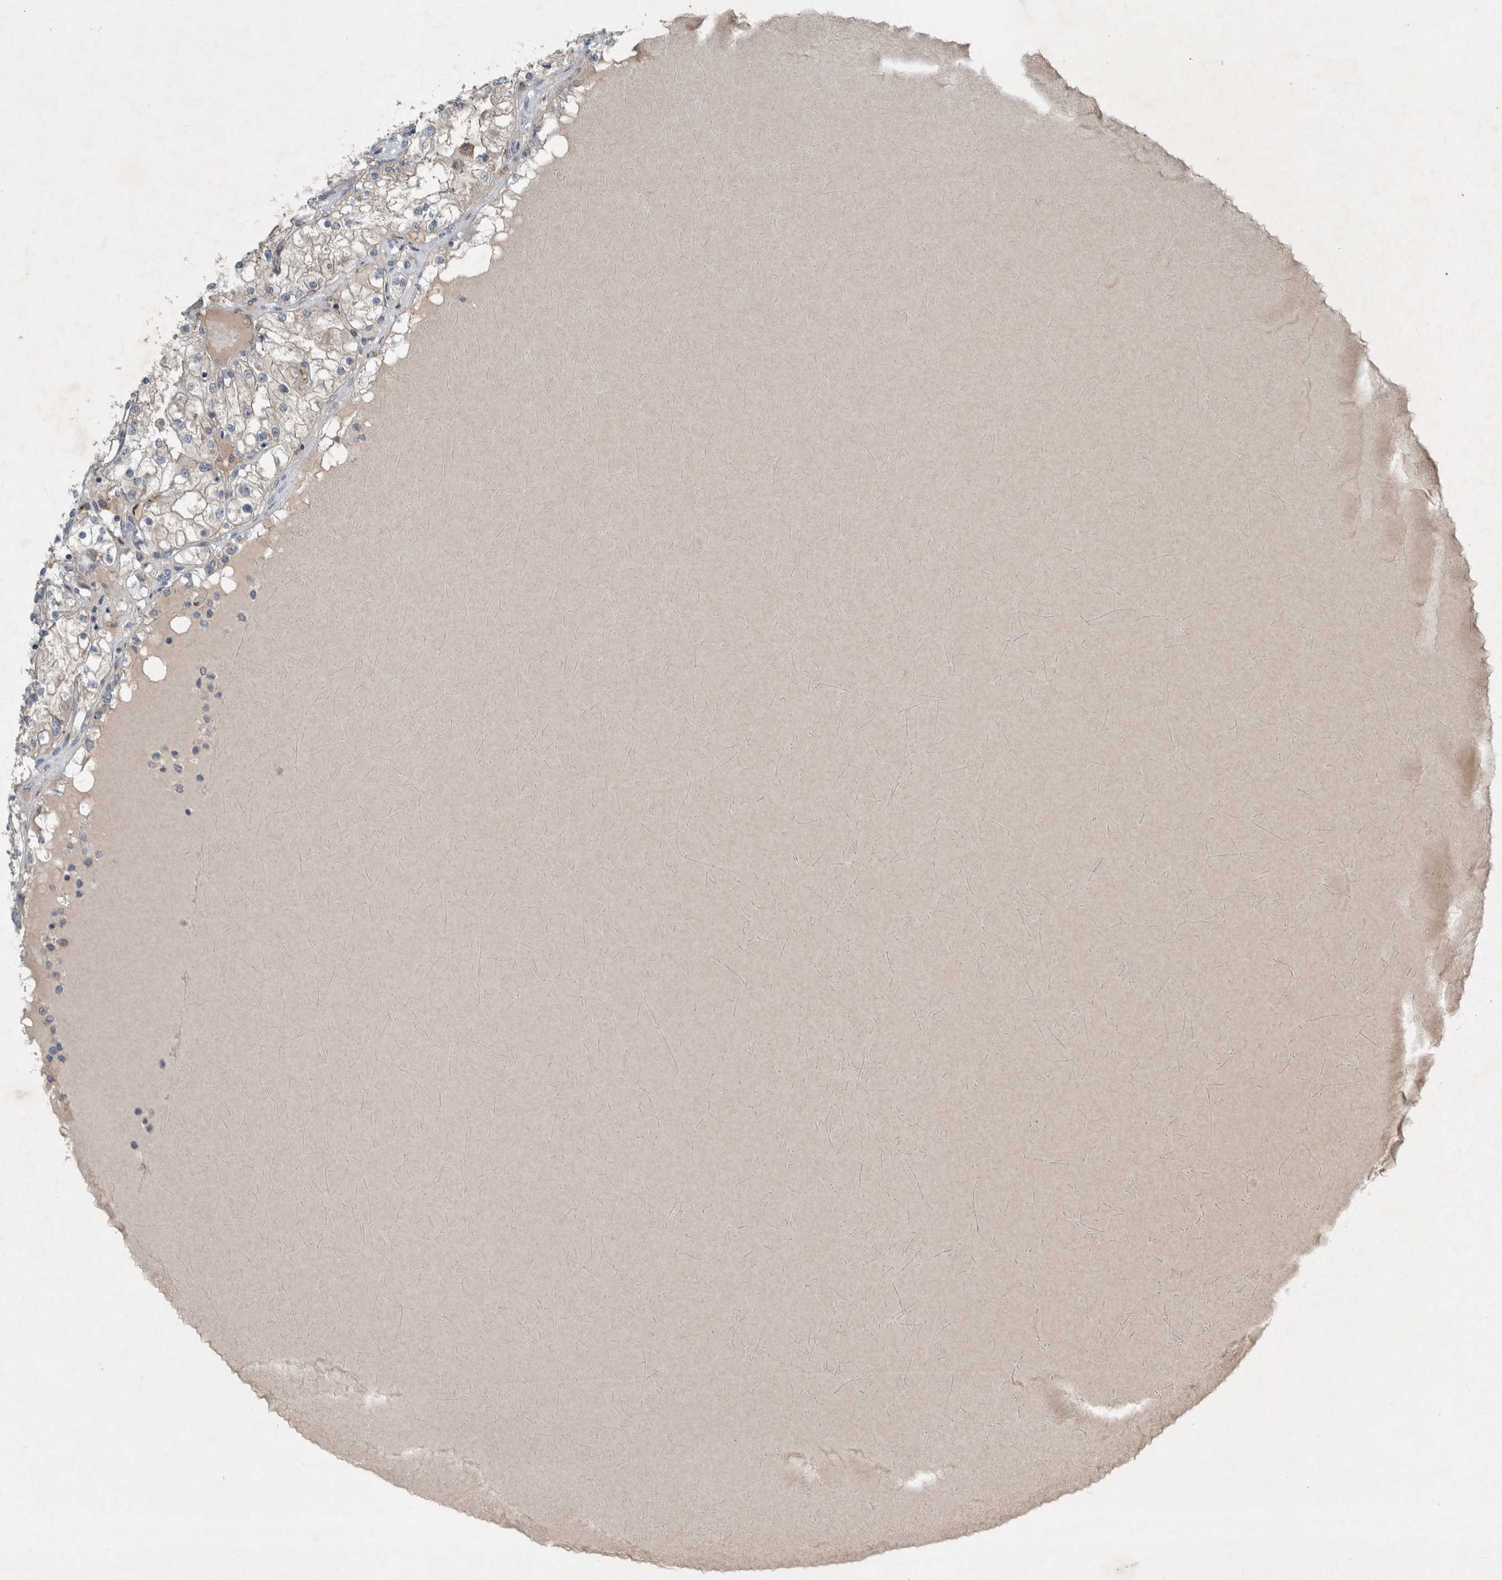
{"staining": {"intensity": "weak", "quantity": ">75%", "location": "cytoplasmic/membranous"}, "tissue": "renal cancer", "cell_type": "Tumor cells", "image_type": "cancer", "snomed": [{"axis": "morphology", "description": "Adenocarcinoma, NOS"}, {"axis": "topography", "description": "Kidney"}], "caption": "Protein analysis of renal cancer tissue reveals weak cytoplasmic/membranous positivity in about >75% of tumor cells. The protein is shown in brown color, while the nuclei are stained blue.", "gene": "RALGDS", "patient": {"sex": "male", "age": 68}}